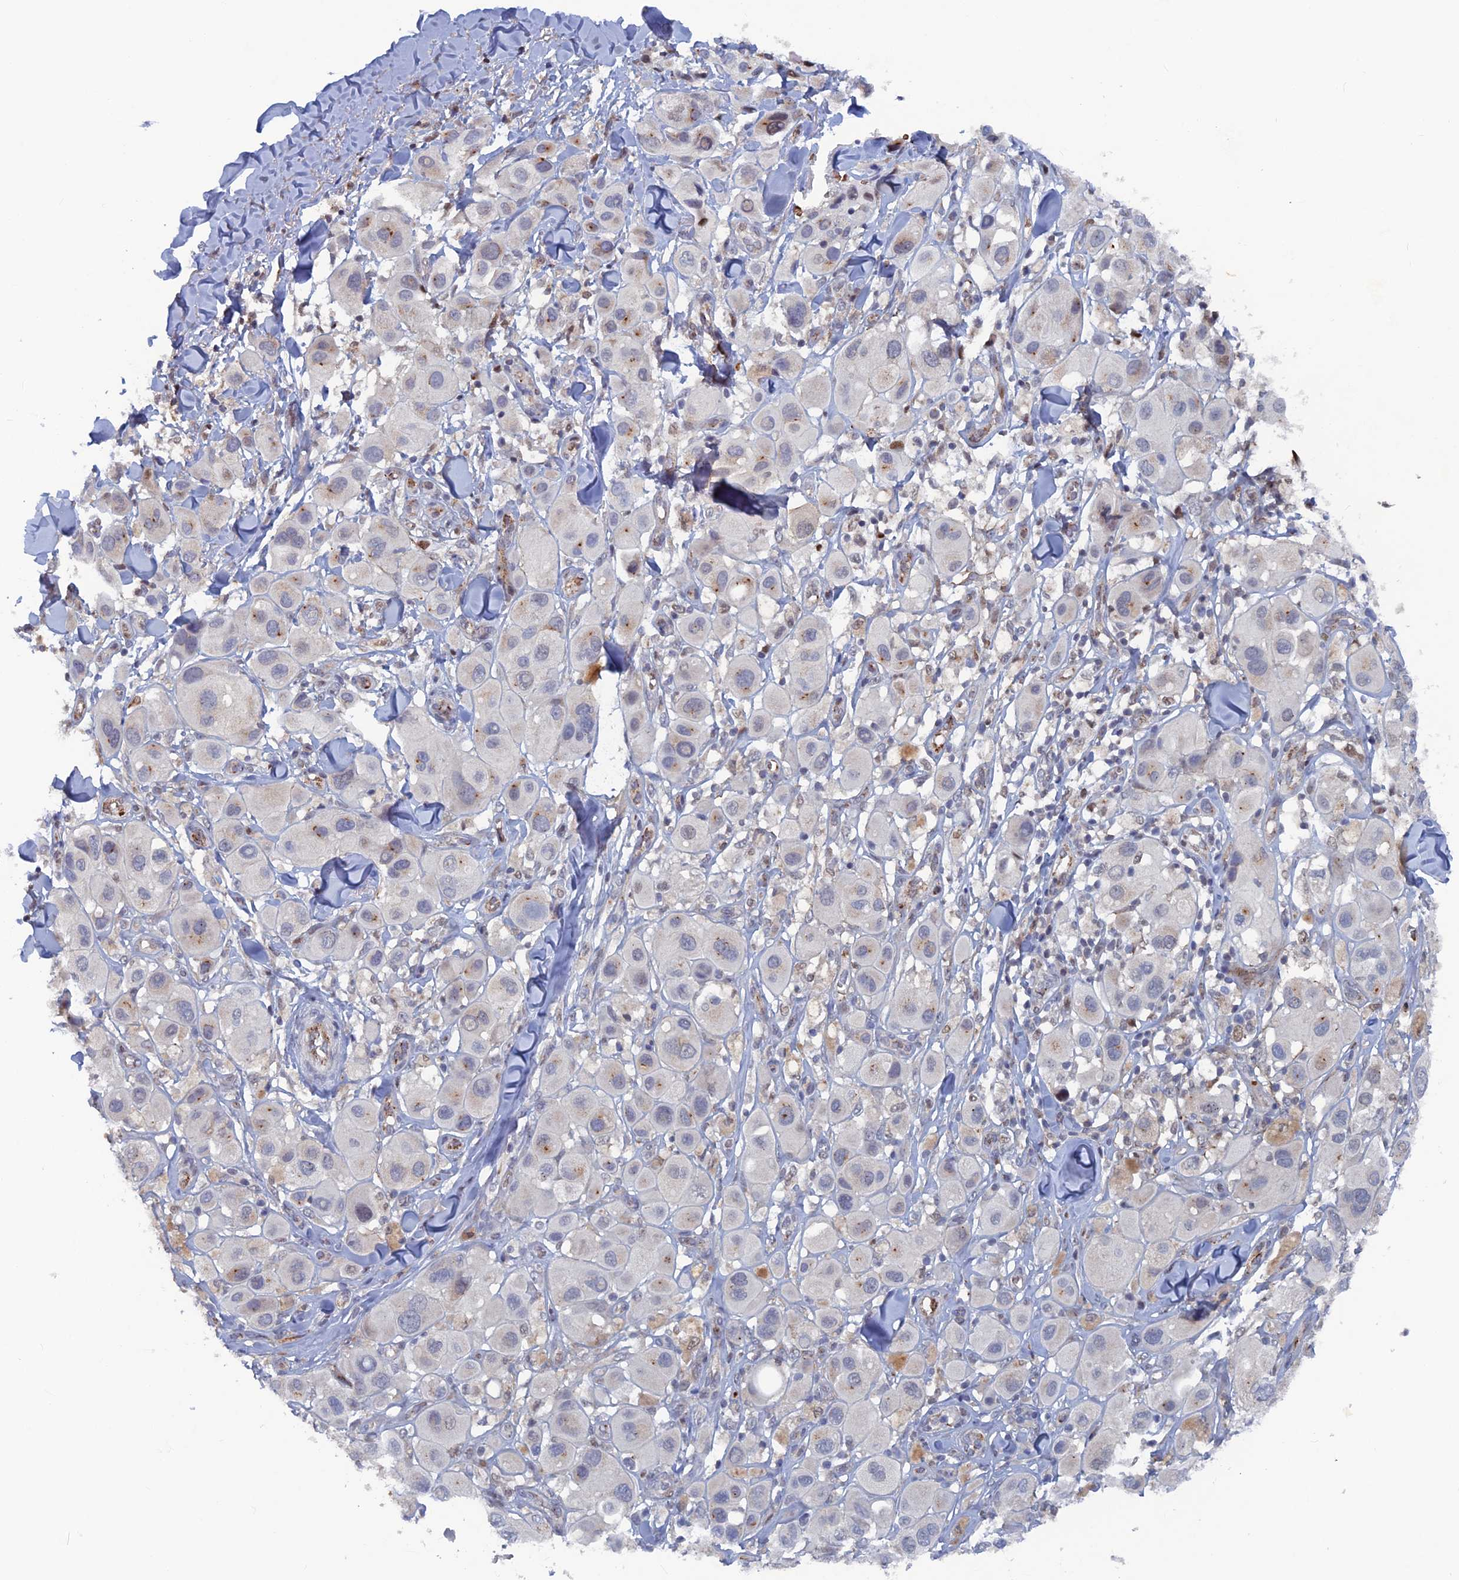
{"staining": {"intensity": "negative", "quantity": "none", "location": "none"}, "tissue": "melanoma", "cell_type": "Tumor cells", "image_type": "cancer", "snomed": [{"axis": "morphology", "description": "Malignant melanoma, Metastatic site"}, {"axis": "topography", "description": "Skin"}], "caption": "The histopathology image shows no staining of tumor cells in malignant melanoma (metastatic site).", "gene": "SH3D21", "patient": {"sex": "male", "age": 41}}